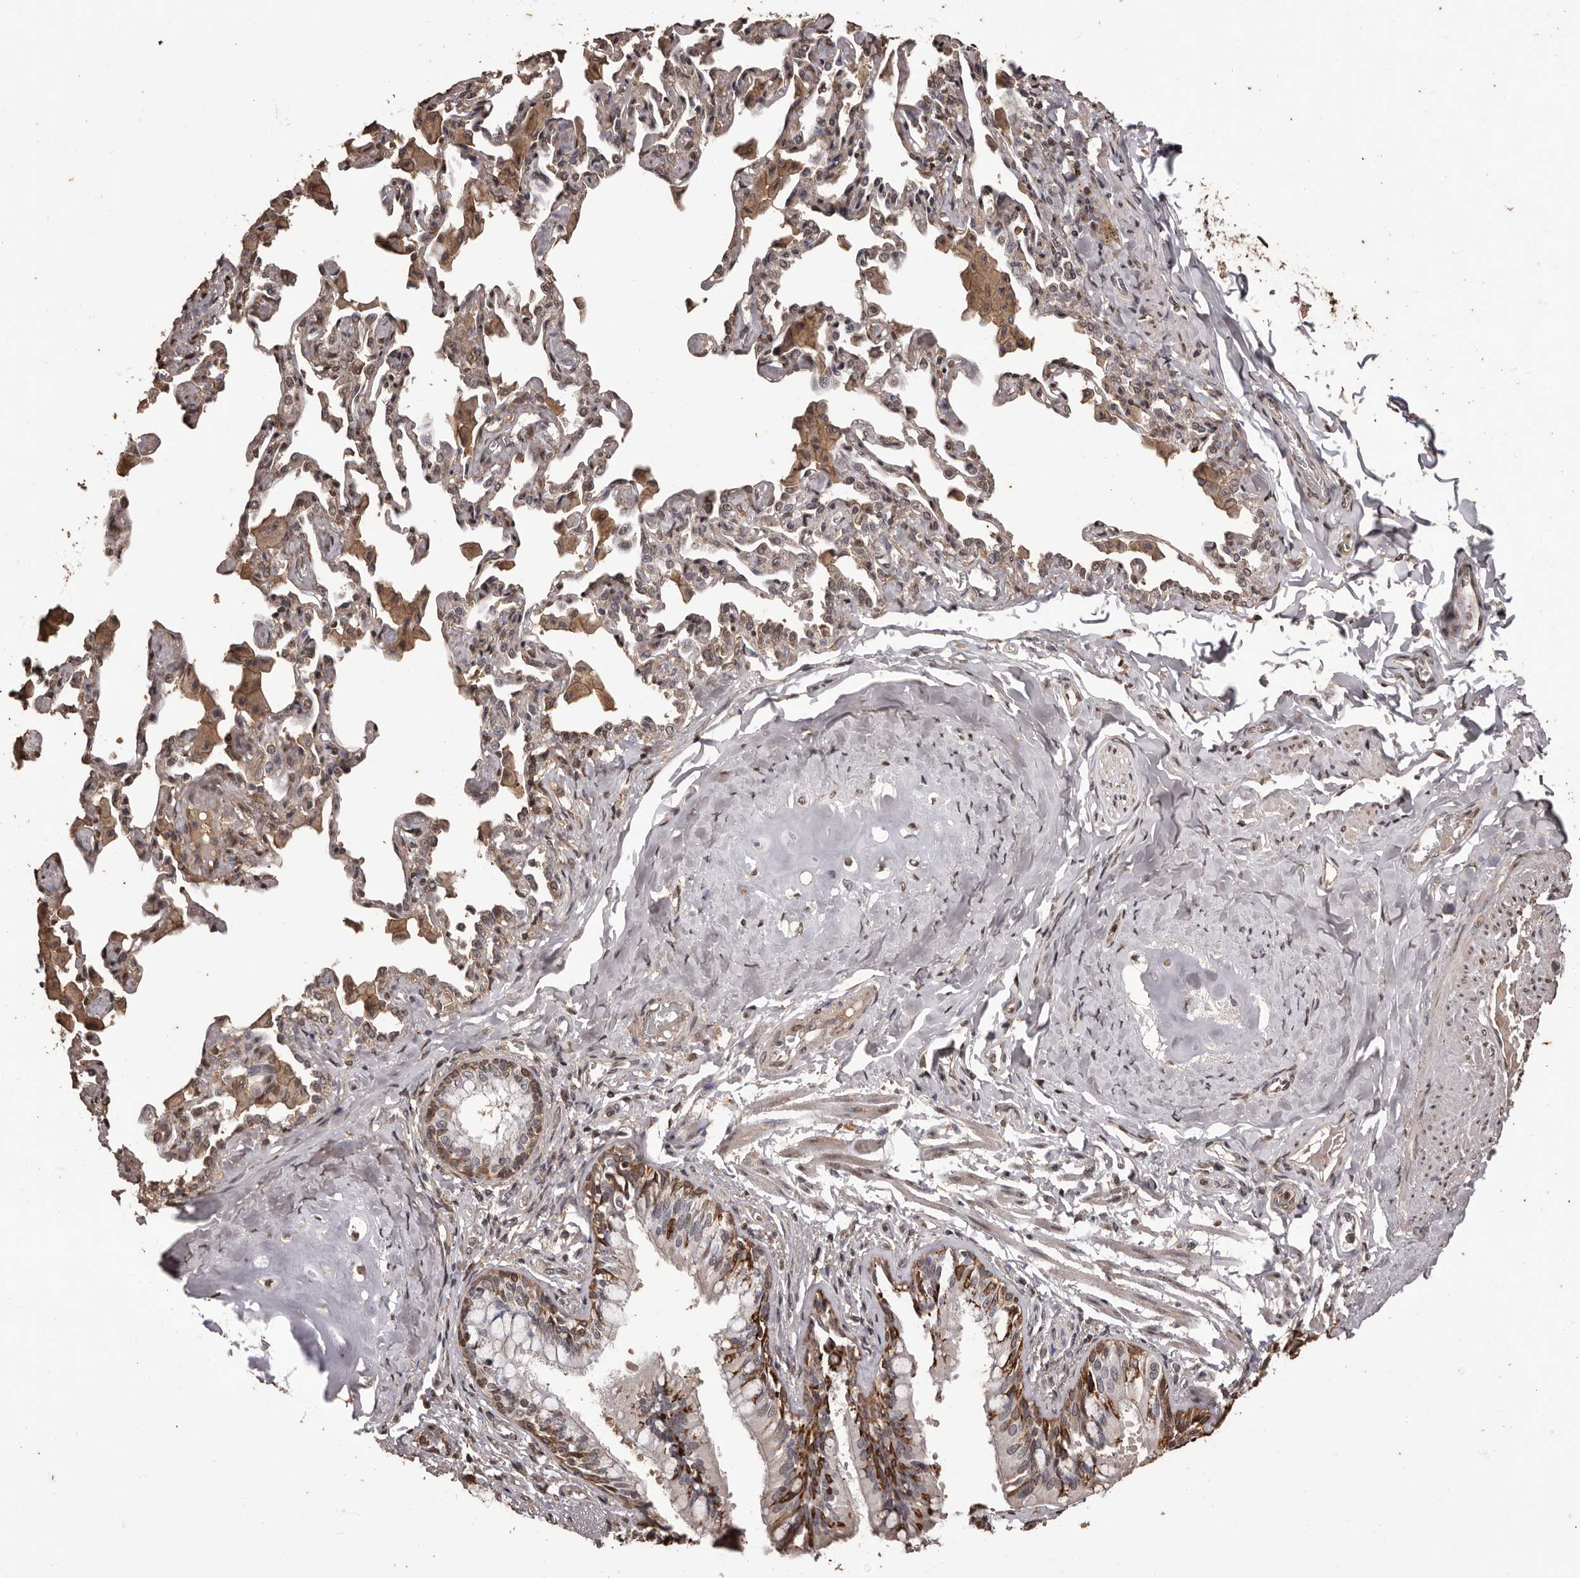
{"staining": {"intensity": "moderate", "quantity": ">75%", "location": "cytoplasmic/membranous"}, "tissue": "bronchus", "cell_type": "Respiratory epithelial cells", "image_type": "normal", "snomed": [{"axis": "morphology", "description": "Normal tissue, NOS"}, {"axis": "morphology", "description": "Inflammation, NOS"}, {"axis": "topography", "description": "Lung"}], "caption": "An image showing moderate cytoplasmic/membranous expression in about >75% of respiratory epithelial cells in normal bronchus, as visualized by brown immunohistochemical staining.", "gene": "NAV1", "patient": {"sex": "female", "age": 46}}